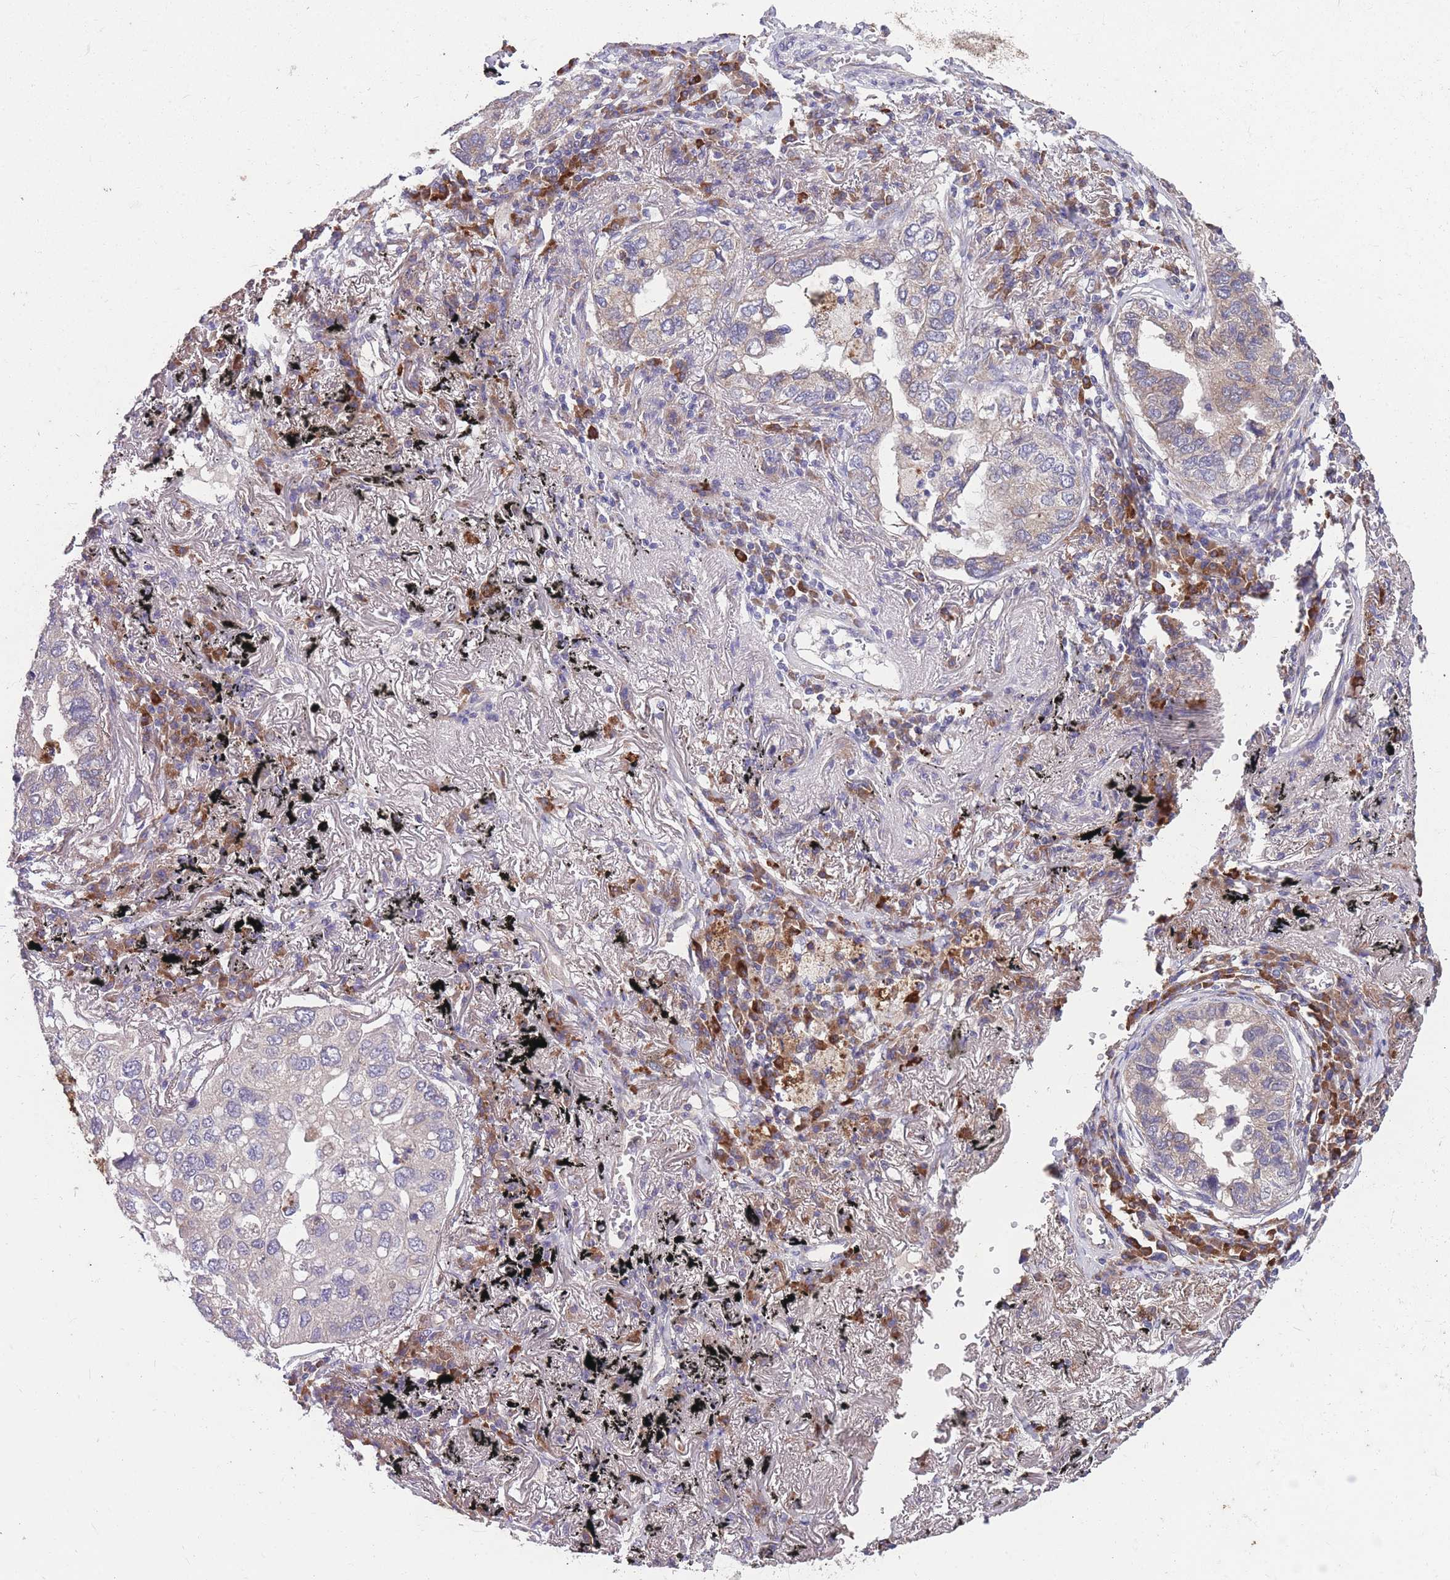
{"staining": {"intensity": "moderate", "quantity": "<25%", "location": "cytoplasmic/membranous"}, "tissue": "lung cancer", "cell_type": "Tumor cells", "image_type": "cancer", "snomed": [{"axis": "morphology", "description": "Adenocarcinoma, NOS"}, {"axis": "topography", "description": "Lung"}], "caption": "Adenocarcinoma (lung) stained with DAB (3,3'-diaminobenzidine) IHC displays low levels of moderate cytoplasmic/membranous positivity in about <25% of tumor cells. Using DAB (brown) and hematoxylin (blue) stains, captured at high magnification using brightfield microscopy.", "gene": "STIM2", "patient": {"sex": "male", "age": 65}}